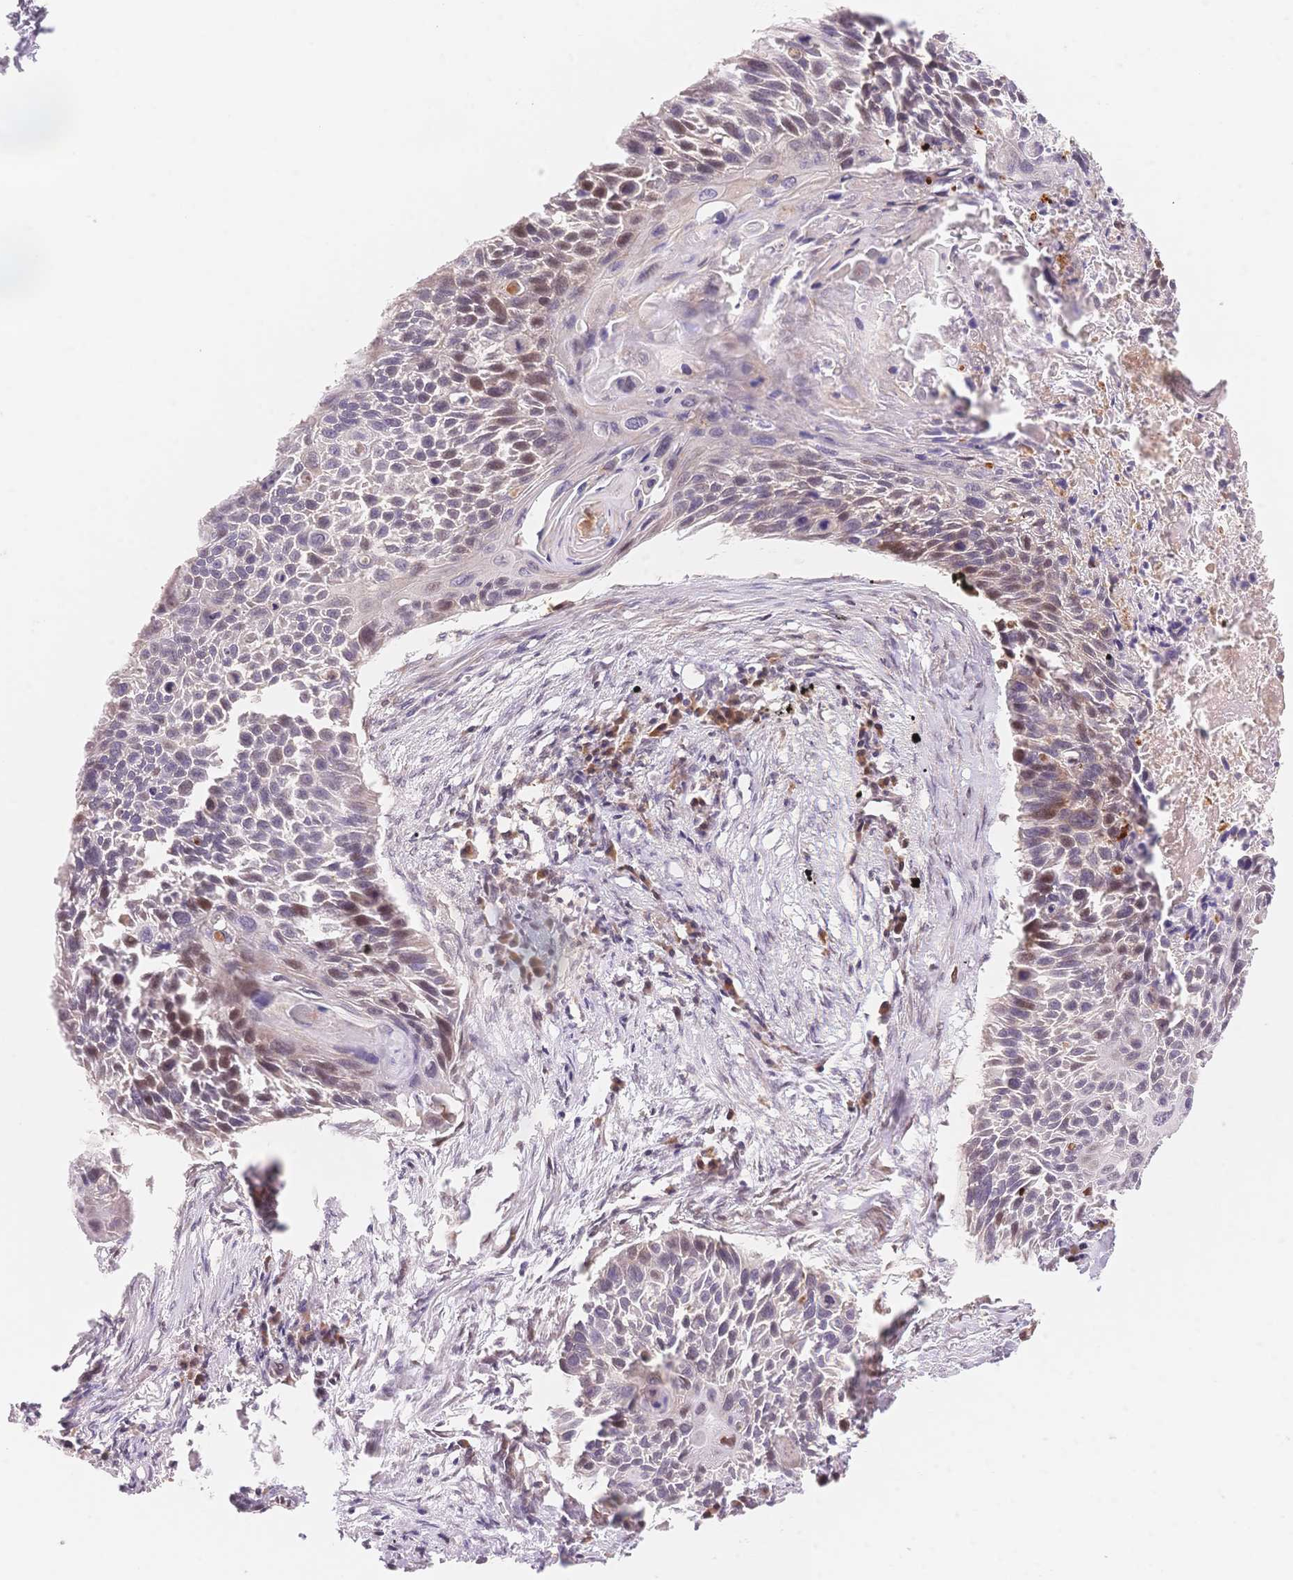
{"staining": {"intensity": "weak", "quantity": "<25%", "location": "nuclear"}, "tissue": "lung cancer", "cell_type": "Tumor cells", "image_type": "cancer", "snomed": [{"axis": "morphology", "description": "Squamous cell carcinoma, NOS"}, {"axis": "topography", "description": "Lung"}], "caption": "This is an IHC image of human squamous cell carcinoma (lung). There is no positivity in tumor cells.", "gene": "STK39", "patient": {"sex": "male", "age": 78}}